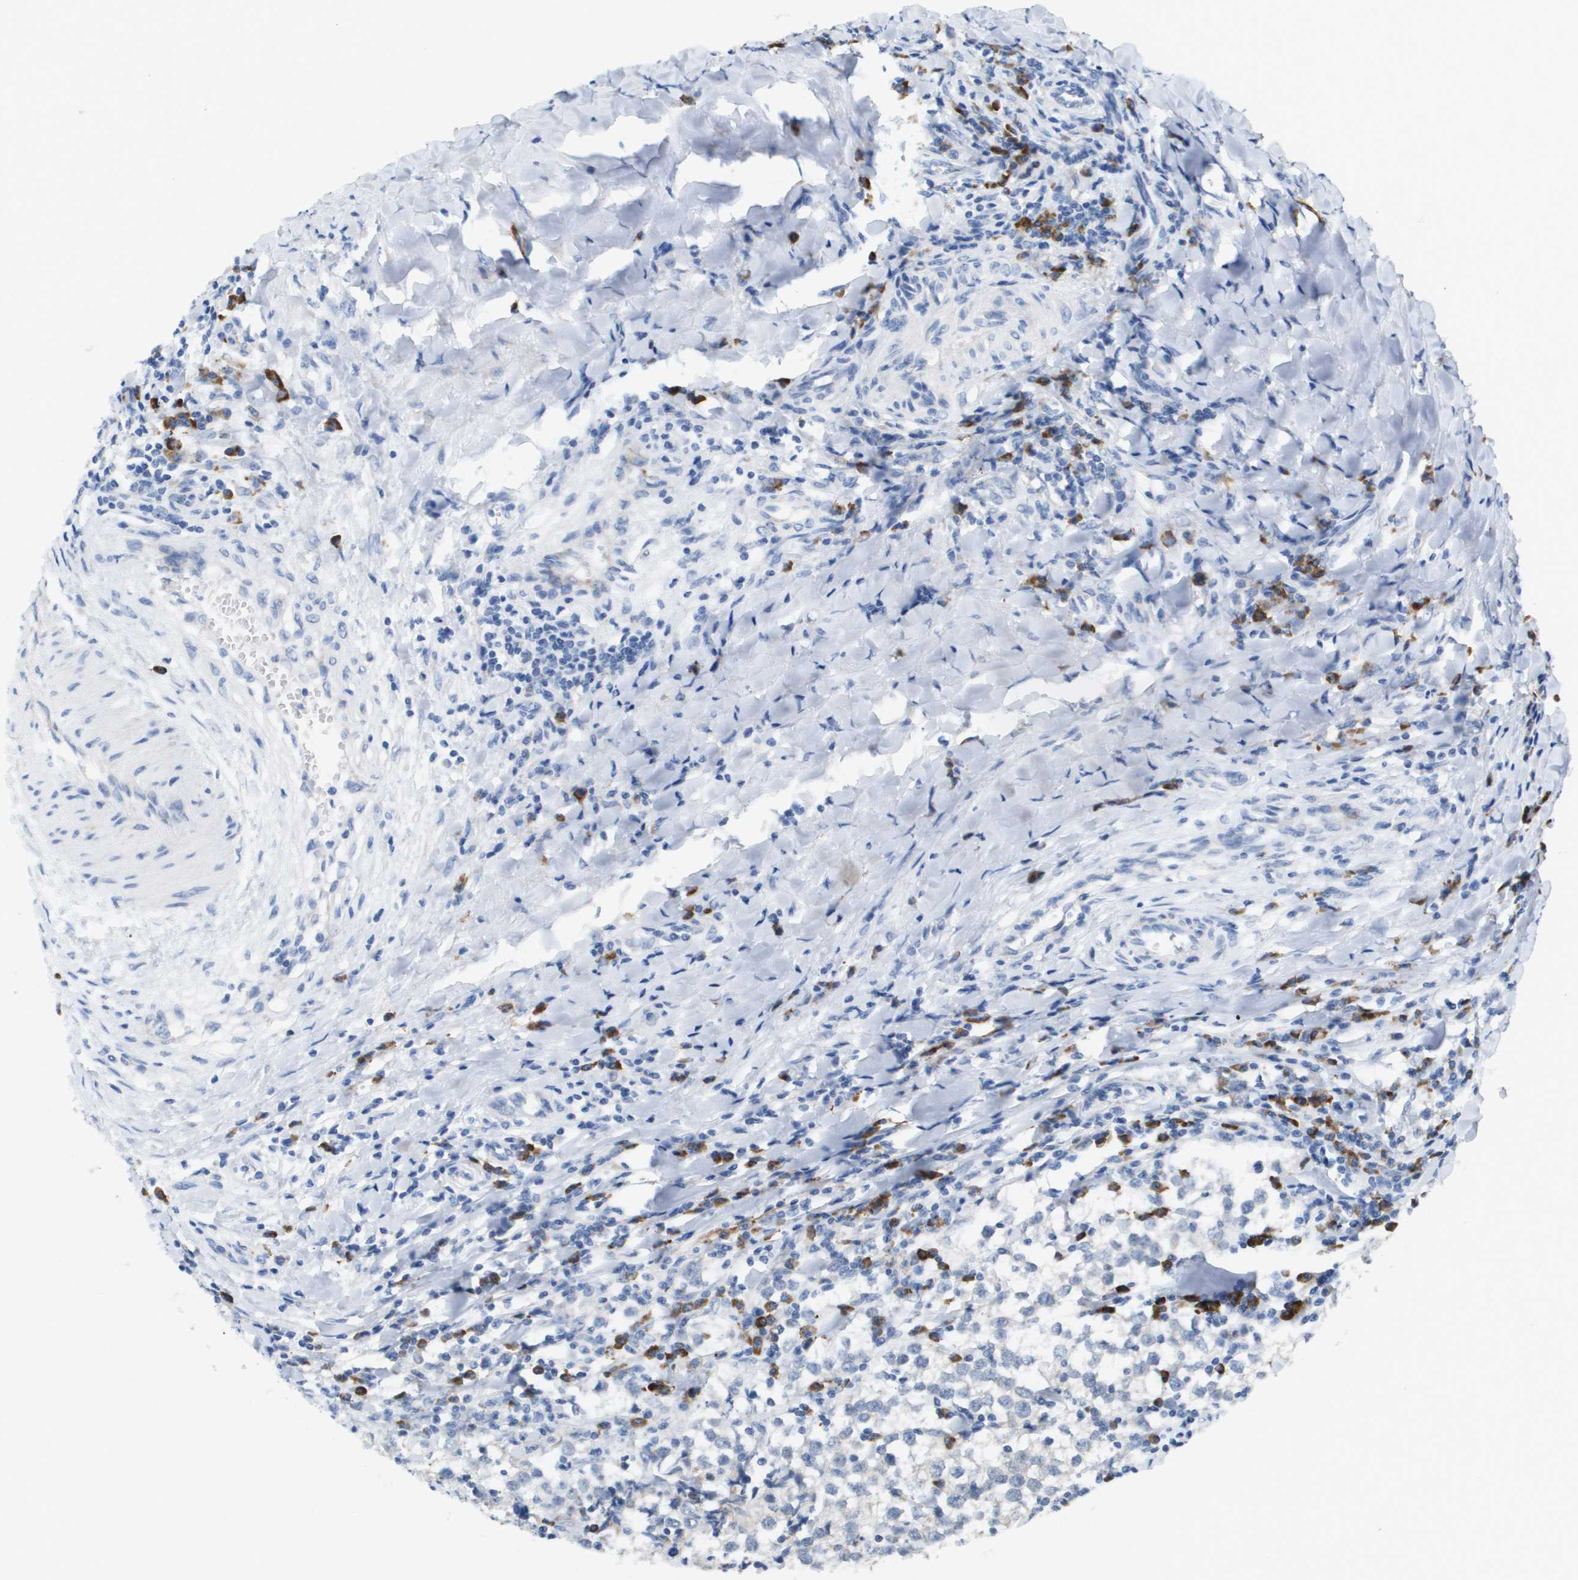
{"staining": {"intensity": "negative", "quantity": "none", "location": "none"}, "tissue": "testis cancer", "cell_type": "Tumor cells", "image_type": "cancer", "snomed": [{"axis": "morphology", "description": "Seminoma, NOS"}, {"axis": "morphology", "description": "Carcinoma, Embryonal, NOS"}, {"axis": "topography", "description": "Testis"}], "caption": "A high-resolution micrograph shows immunohistochemistry staining of seminoma (testis), which displays no significant staining in tumor cells.", "gene": "CD3G", "patient": {"sex": "male", "age": 36}}